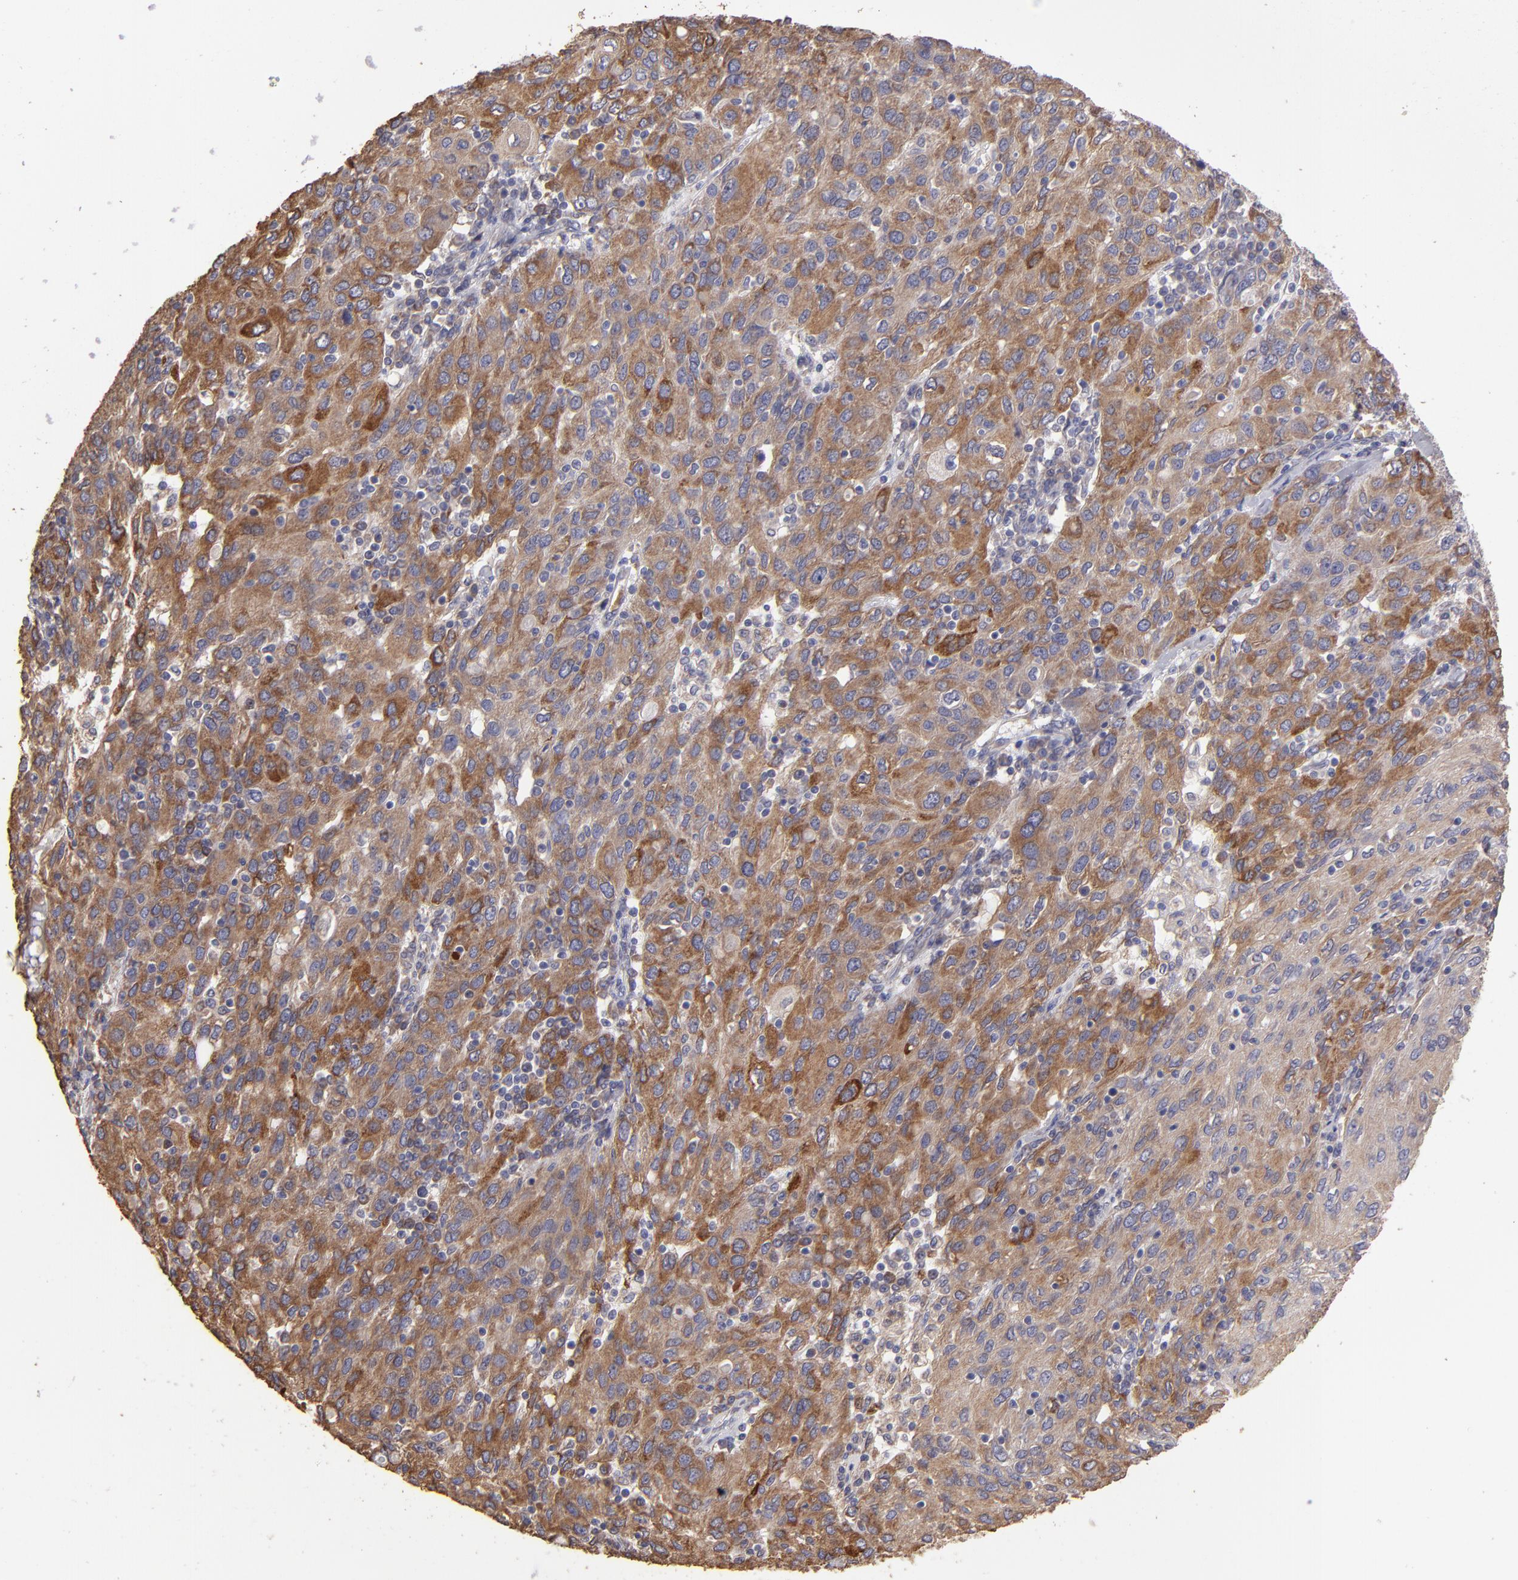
{"staining": {"intensity": "strong", "quantity": ">75%", "location": "cytoplasmic/membranous"}, "tissue": "ovarian cancer", "cell_type": "Tumor cells", "image_type": "cancer", "snomed": [{"axis": "morphology", "description": "Carcinoma, endometroid"}, {"axis": "topography", "description": "Ovary"}], "caption": "The histopathology image reveals a brown stain indicating the presence of a protein in the cytoplasmic/membranous of tumor cells in endometroid carcinoma (ovarian).", "gene": "CALR", "patient": {"sex": "female", "age": 50}}